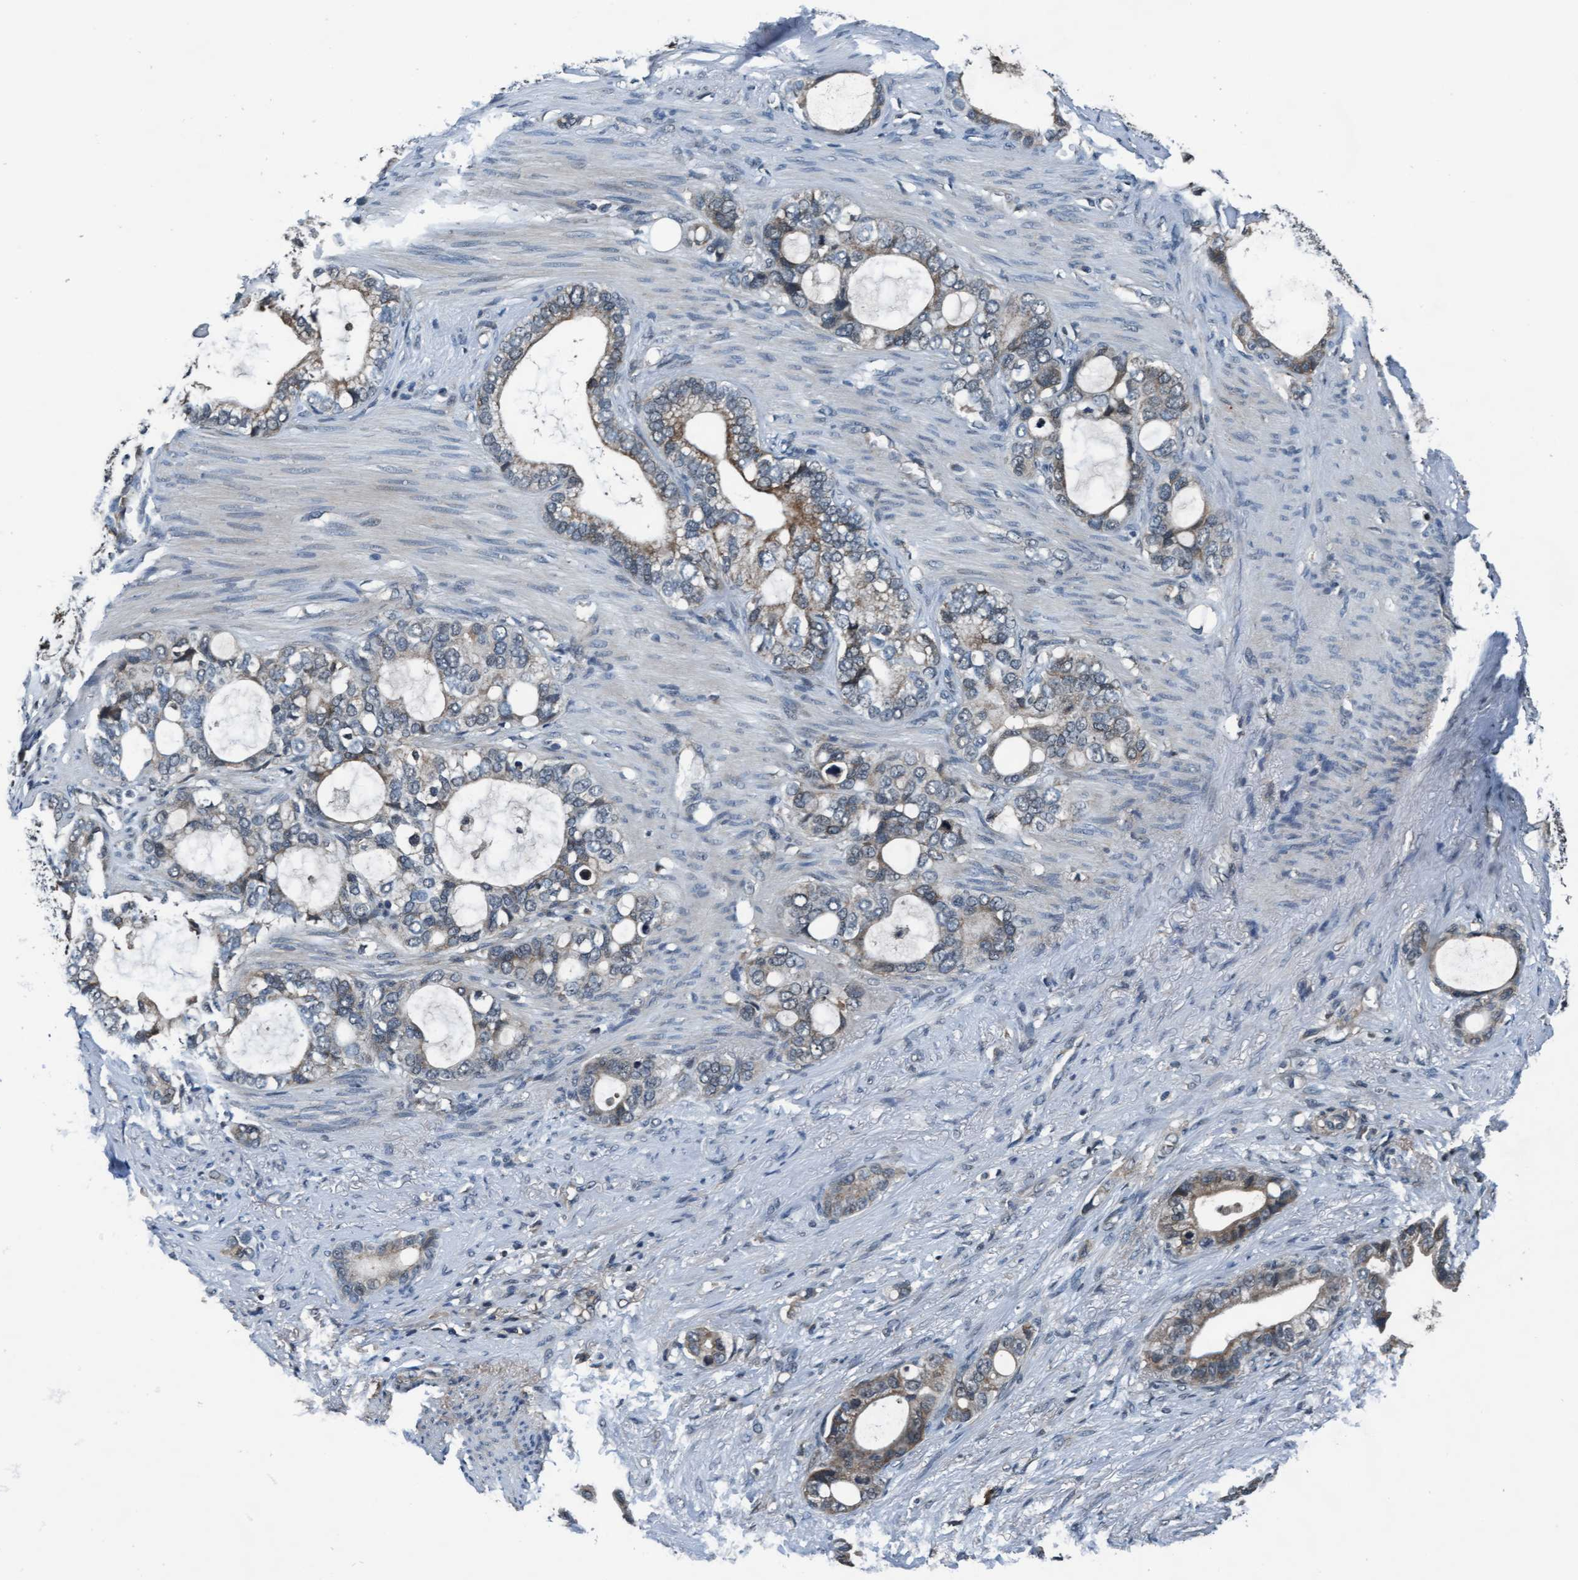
{"staining": {"intensity": "moderate", "quantity": ">75%", "location": "cytoplasmic/membranous"}, "tissue": "stomach cancer", "cell_type": "Tumor cells", "image_type": "cancer", "snomed": [{"axis": "morphology", "description": "Adenocarcinoma, NOS"}, {"axis": "topography", "description": "Stomach"}], "caption": "This is a histology image of IHC staining of adenocarcinoma (stomach), which shows moderate expression in the cytoplasmic/membranous of tumor cells.", "gene": "WASF1", "patient": {"sex": "female", "age": 75}}